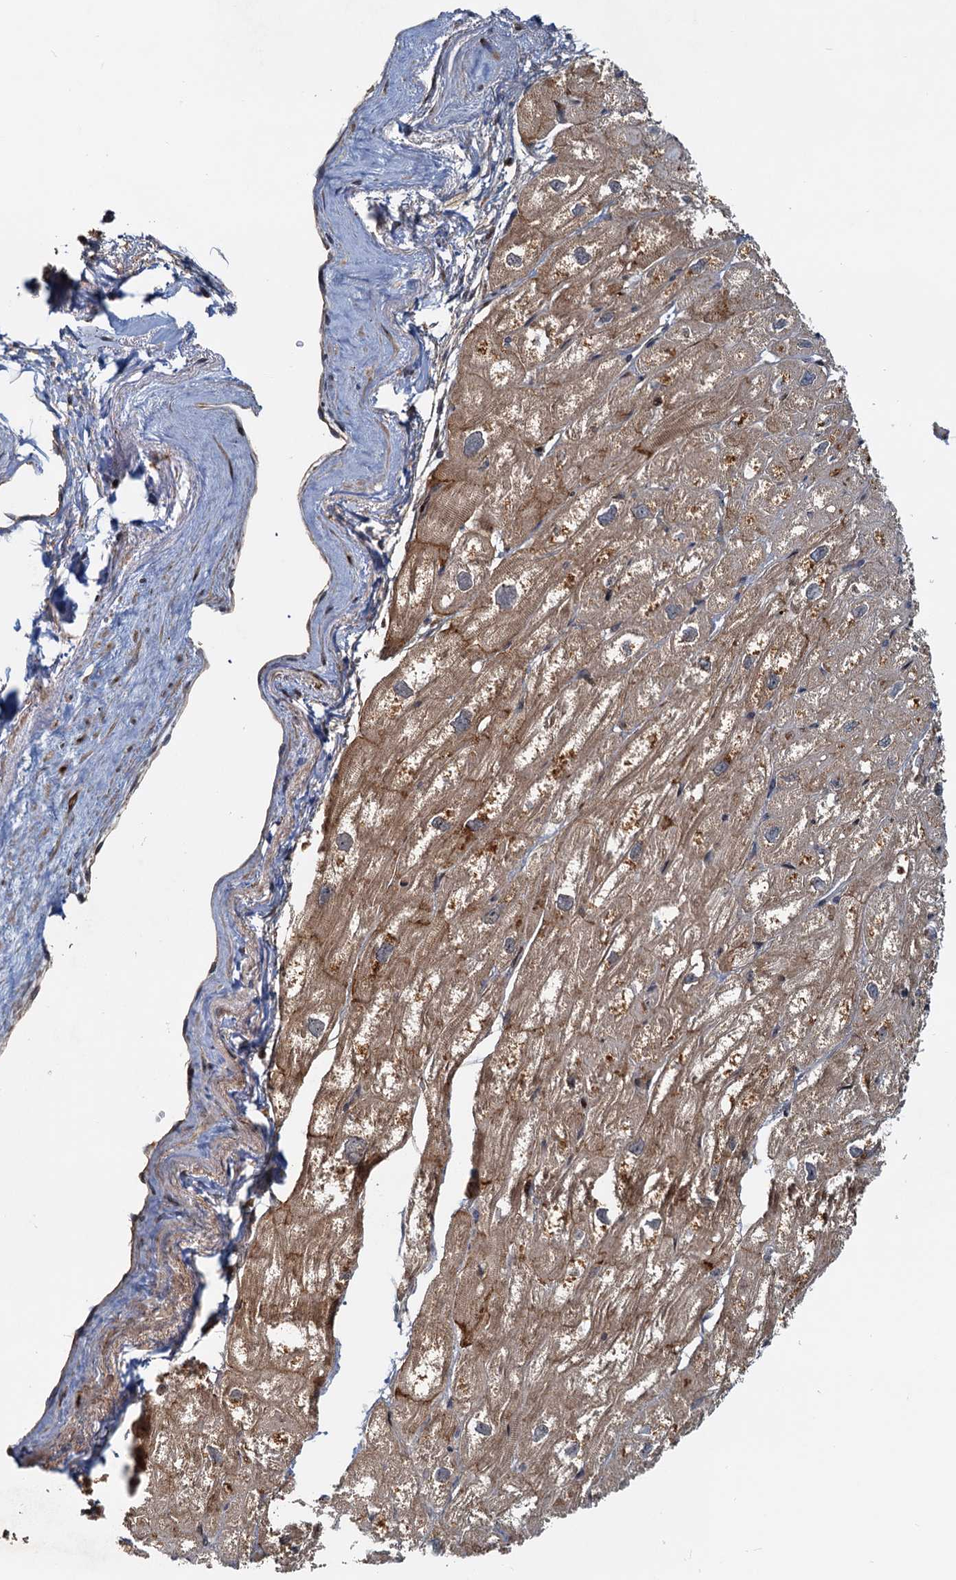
{"staining": {"intensity": "weak", "quantity": ">75%", "location": "cytoplasmic/membranous"}, "tissue": "heart muscle", "cell_type": "Cardiomyocytes", "image_type": "normal", "snomed": [{"axis": "morphology", "description": "Normal tissue, NOS"}, {"axis": "topography", "description": "Heart"}], "caption": "Approximately >75% of cardiomyocytes in unremarkable heart muscle reveal weak cytoplasmic/membranous protein expression as visualized by brown immunohistochemical staining.", "gene": "TOLLIP", "patient": {"sex": "male", "age": 50}}